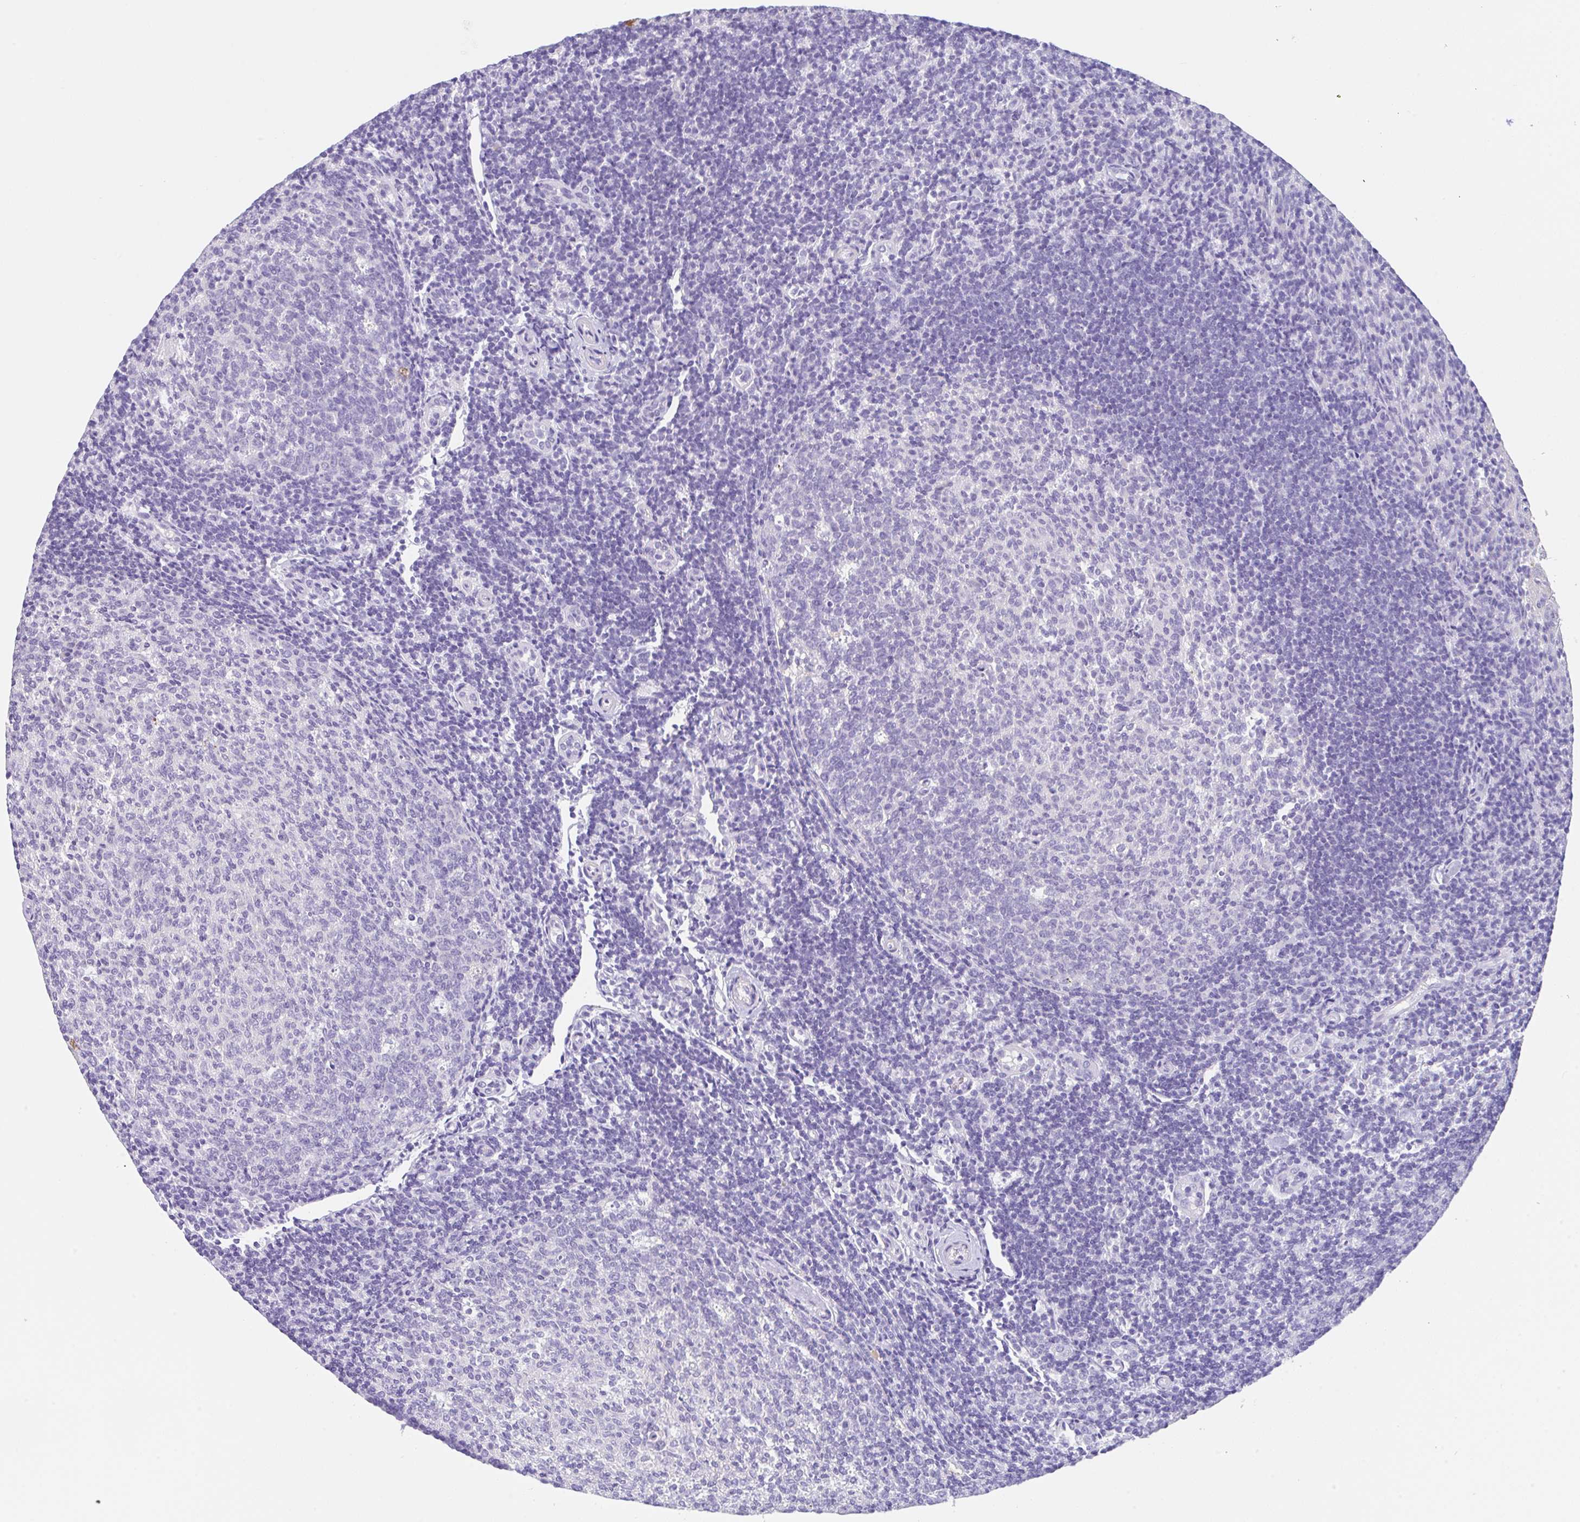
{"staining": {"intensity": "negative", "quantity": "none", "location": "none"}, "tissue": "tonsil", "cell_type": "Germinal center cells", "image_type": "normal", "snomed": [{"axis": "morphology", "description": "Normal tissue, NOS"}, {"axis": "topography", "description": "Tonsil"}], "caption": "High magnification brightfield microscopy of unremarkable tonsil stained with DAB (brown) and counterstained with hematoxylin (blue): germinal center cells show no significant expression.", "gene": "TRAF4", "patient": {"sex": "female", "age": 10}}